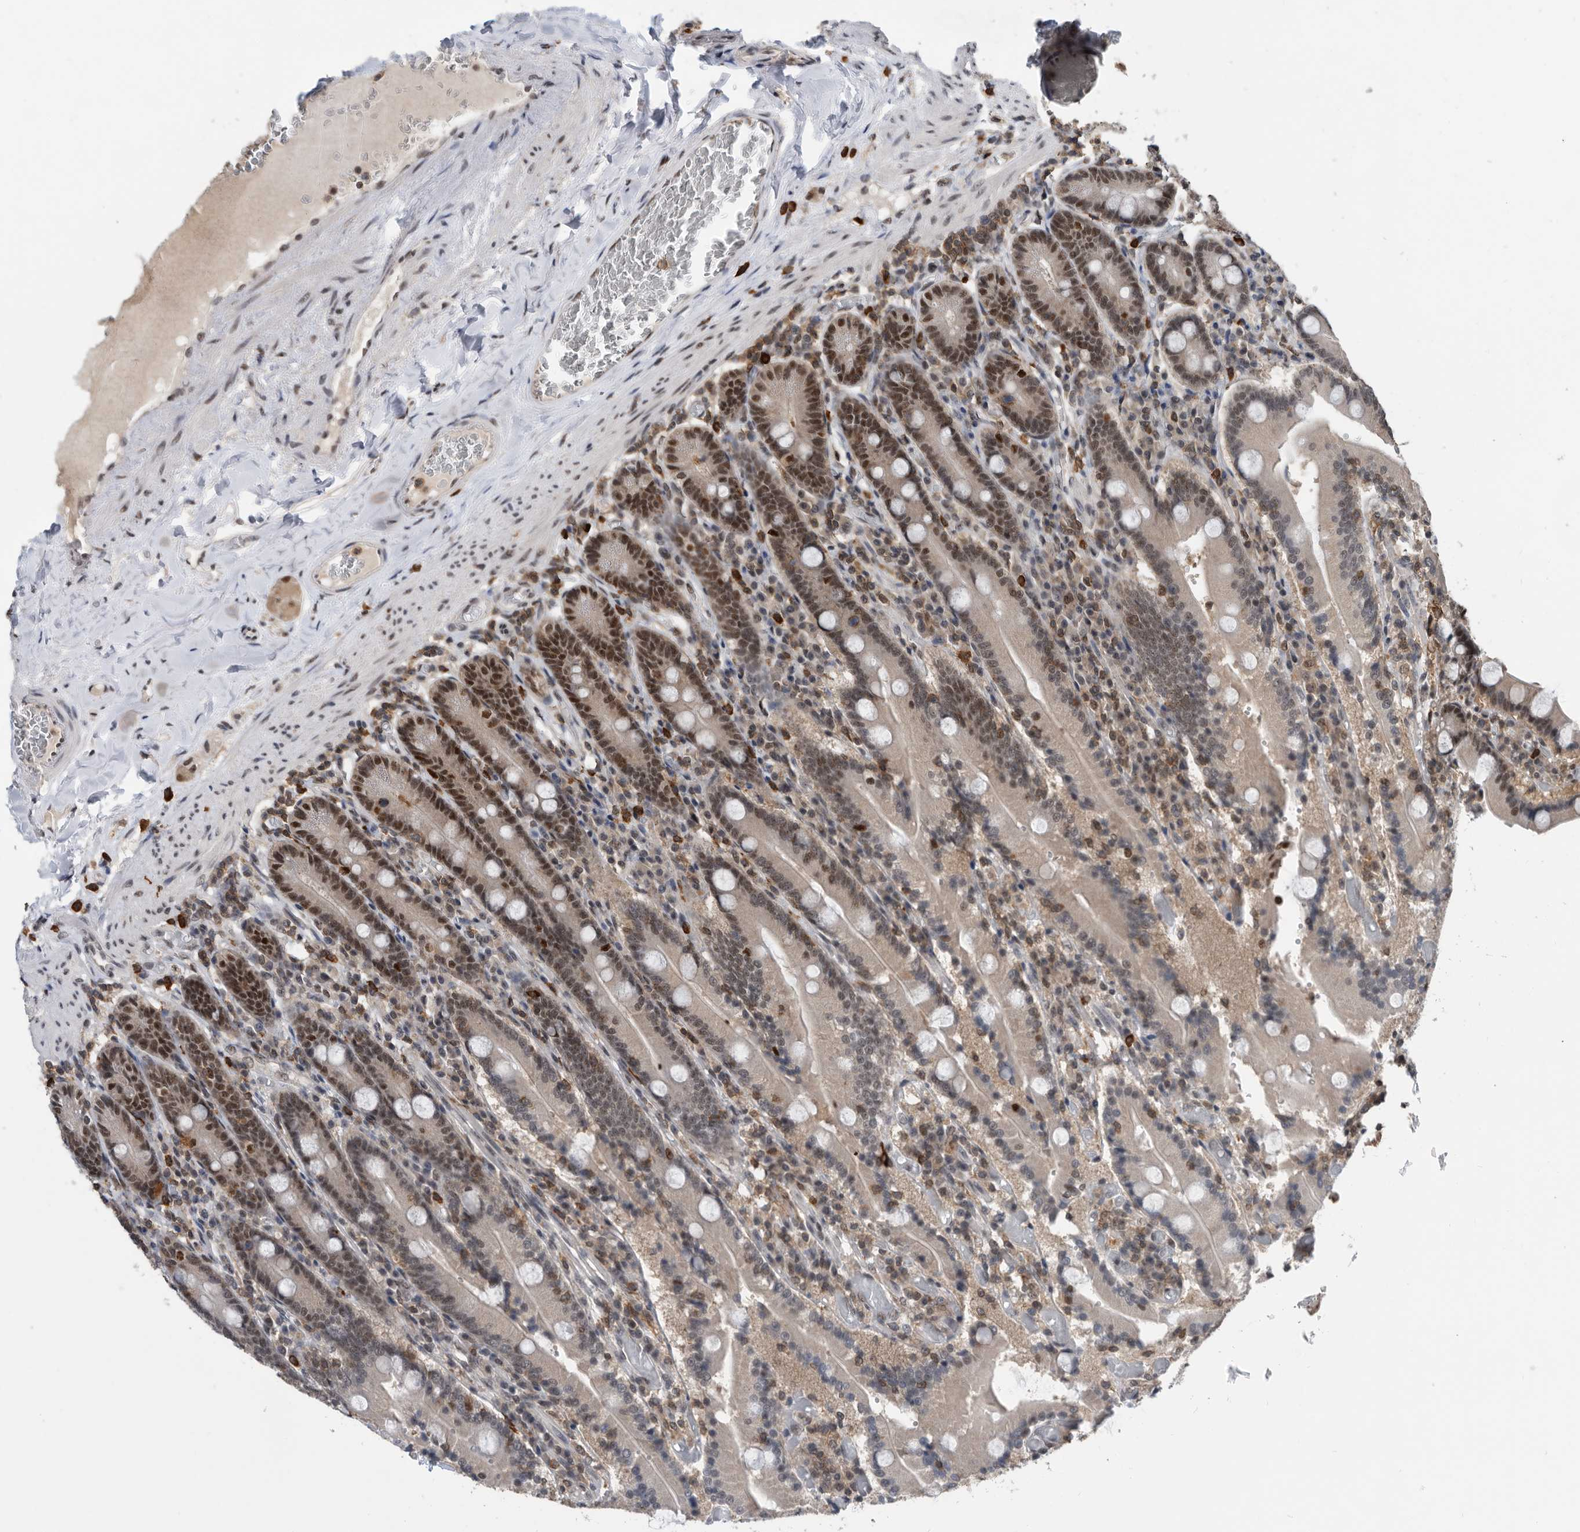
{"staining": {"intensity": "strong", "quantity": "25%-75%", "location": "nuclear"}, "tissue": "duodenum", "cell_type": "Glandular cells", "image_type": "normal", "snomed": [{"axis": "morphology", "description": "Normal tissue, NOS"}, {"axis": "topography", "description": "Duodenum"}], "caption": "A high amount of strong nuclear expression is seen in approximately 25%-75% of glandular cells in unremarkable duodenum. Using DAB (3,3'-diaminobenzidine) (brown) and hematoxylin (blue) stains, captured at high magnification using brightfield microscopy.", "gene": "ZNF260", "patient": {"sex": "female", "age": 62}}